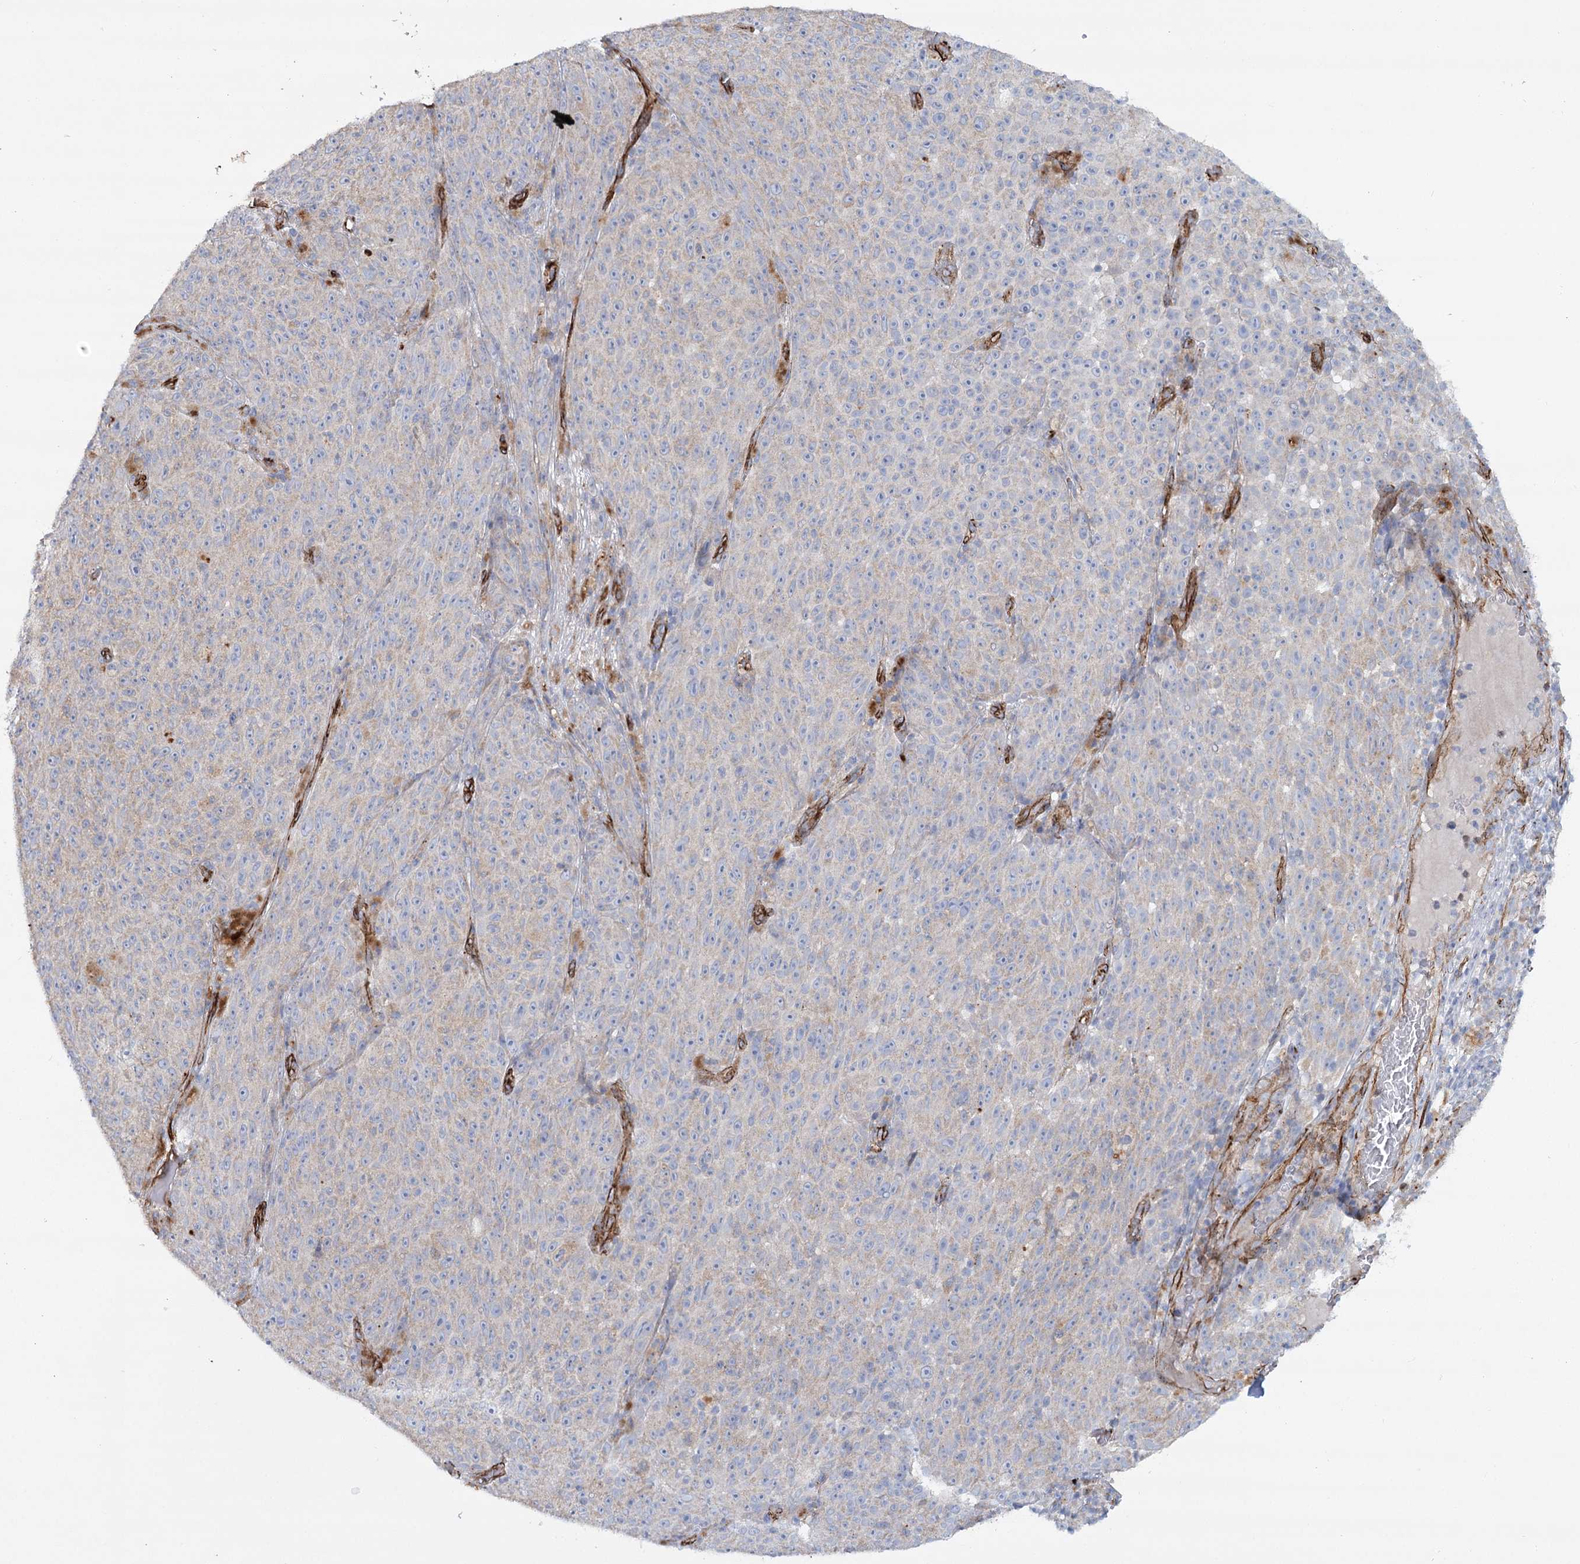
{"staining": {"intensity": "negative", "quantity": "none", "location": "none"}, "tissue": "melanoma", "cell_type": "Tumor cells", "image_type": "cancer", "snomed": [{"axis": "morphology", "description": "Malignant melanoma, NOS"}, {"axis": "topography", "description": "Skin"}], "caption": "Immunohistochemical staining of melanoma displays no significant positivity in tumor cells.", "gene": "TMEM164", "patient": {"sex": "female", "age": 82}}